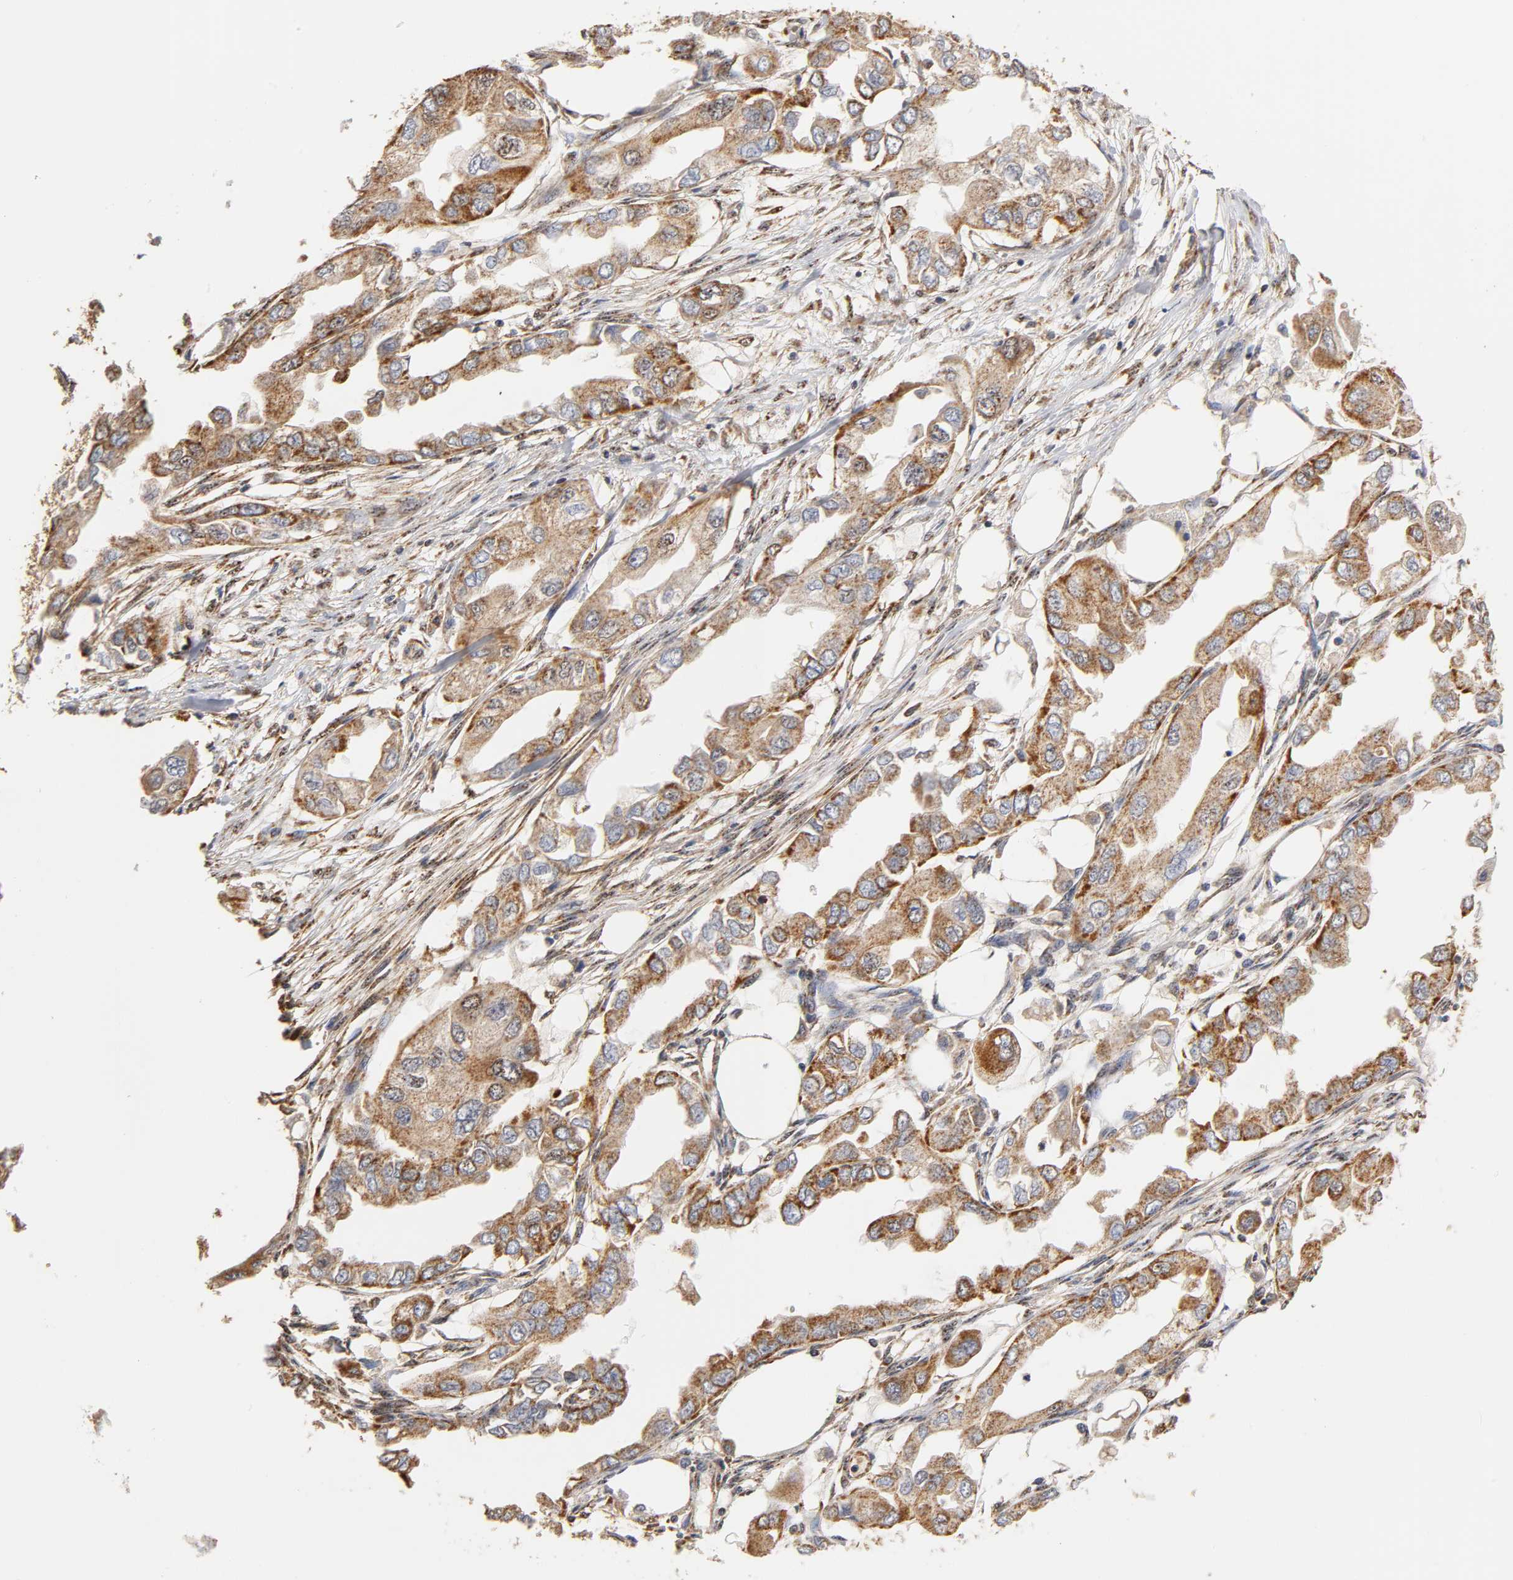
{"staining": {"intensity": "strong", "quantity": ">75%", "location": "cytoplasmic/membranous"}, "tissue": "endometrial cancer", "cell_type": "Tumor cells", "image_type": "cancer", "snomed": [{"axis": "morphology", "description": "Adenocarcinoma, NOS"}, {"axis": "topography", "description": "Endometrium"}], "caption": "Strong cytoplasmic/membranous positivity is appreciated in about >75% of tumor cells in adenocarcinoma (endometrial). (DAB = brown stain, brightfield microscopy at high magnification).", "gene": "PKN1", "patient": {"sex": "female", "age": 67}}